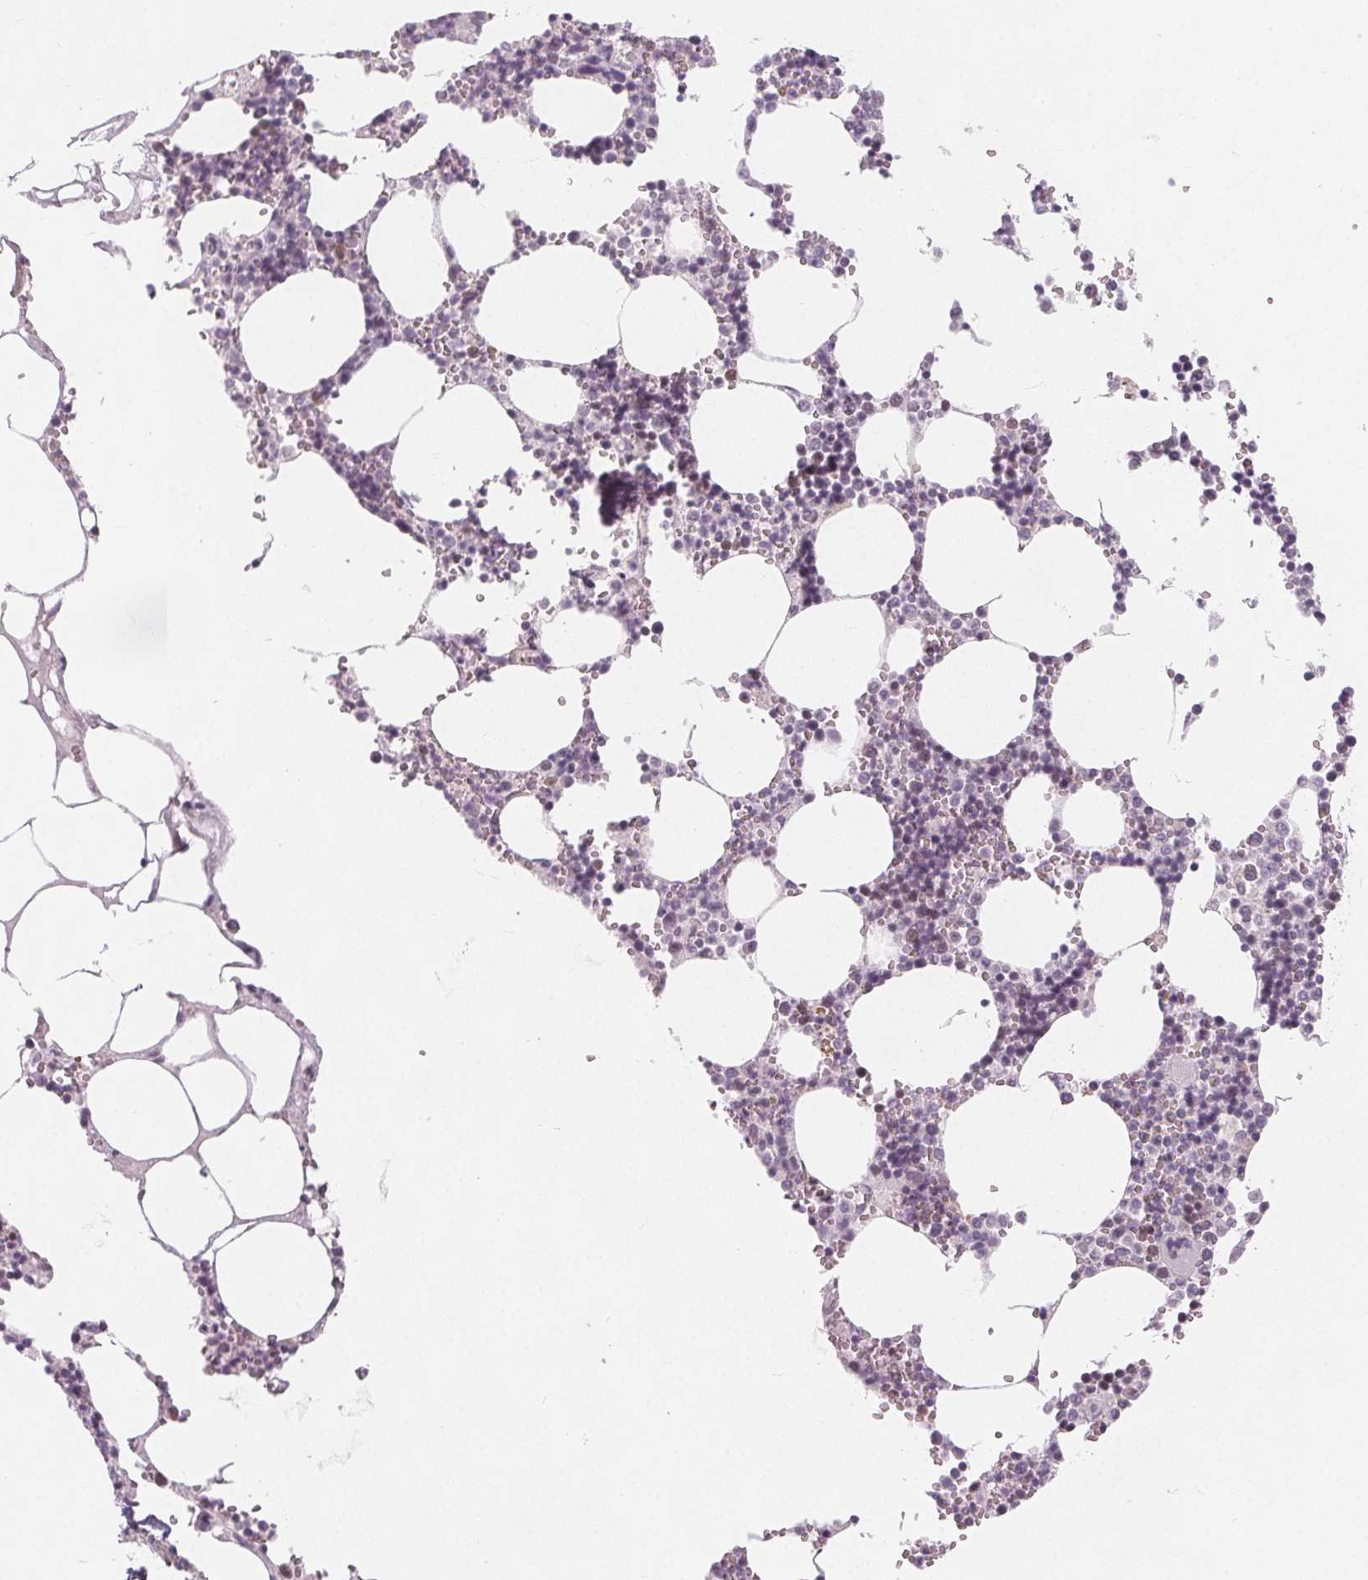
{"staining": {"intensity": "negative", "quantity": "none", "location": "none"}, "tissue": "bone marrow", "cell_type": "Hematopoietic cells", "image_type": "normal", "snomed": [{"axis": "morphology", "description": "Normal tissue, NOS"}, {"axis": "topography", "description": "Bone marrow"}], "caption": "High power microscopy micrograph of an immunohistochemistry histopathology image of normal bone marrow, revealing no significant positivity in hematopoietic cells. (DAB immunohistochemistry (IHC), high magnification).", "gene": "TIPIN", "patient": {"sex": "male", "age": 54}}